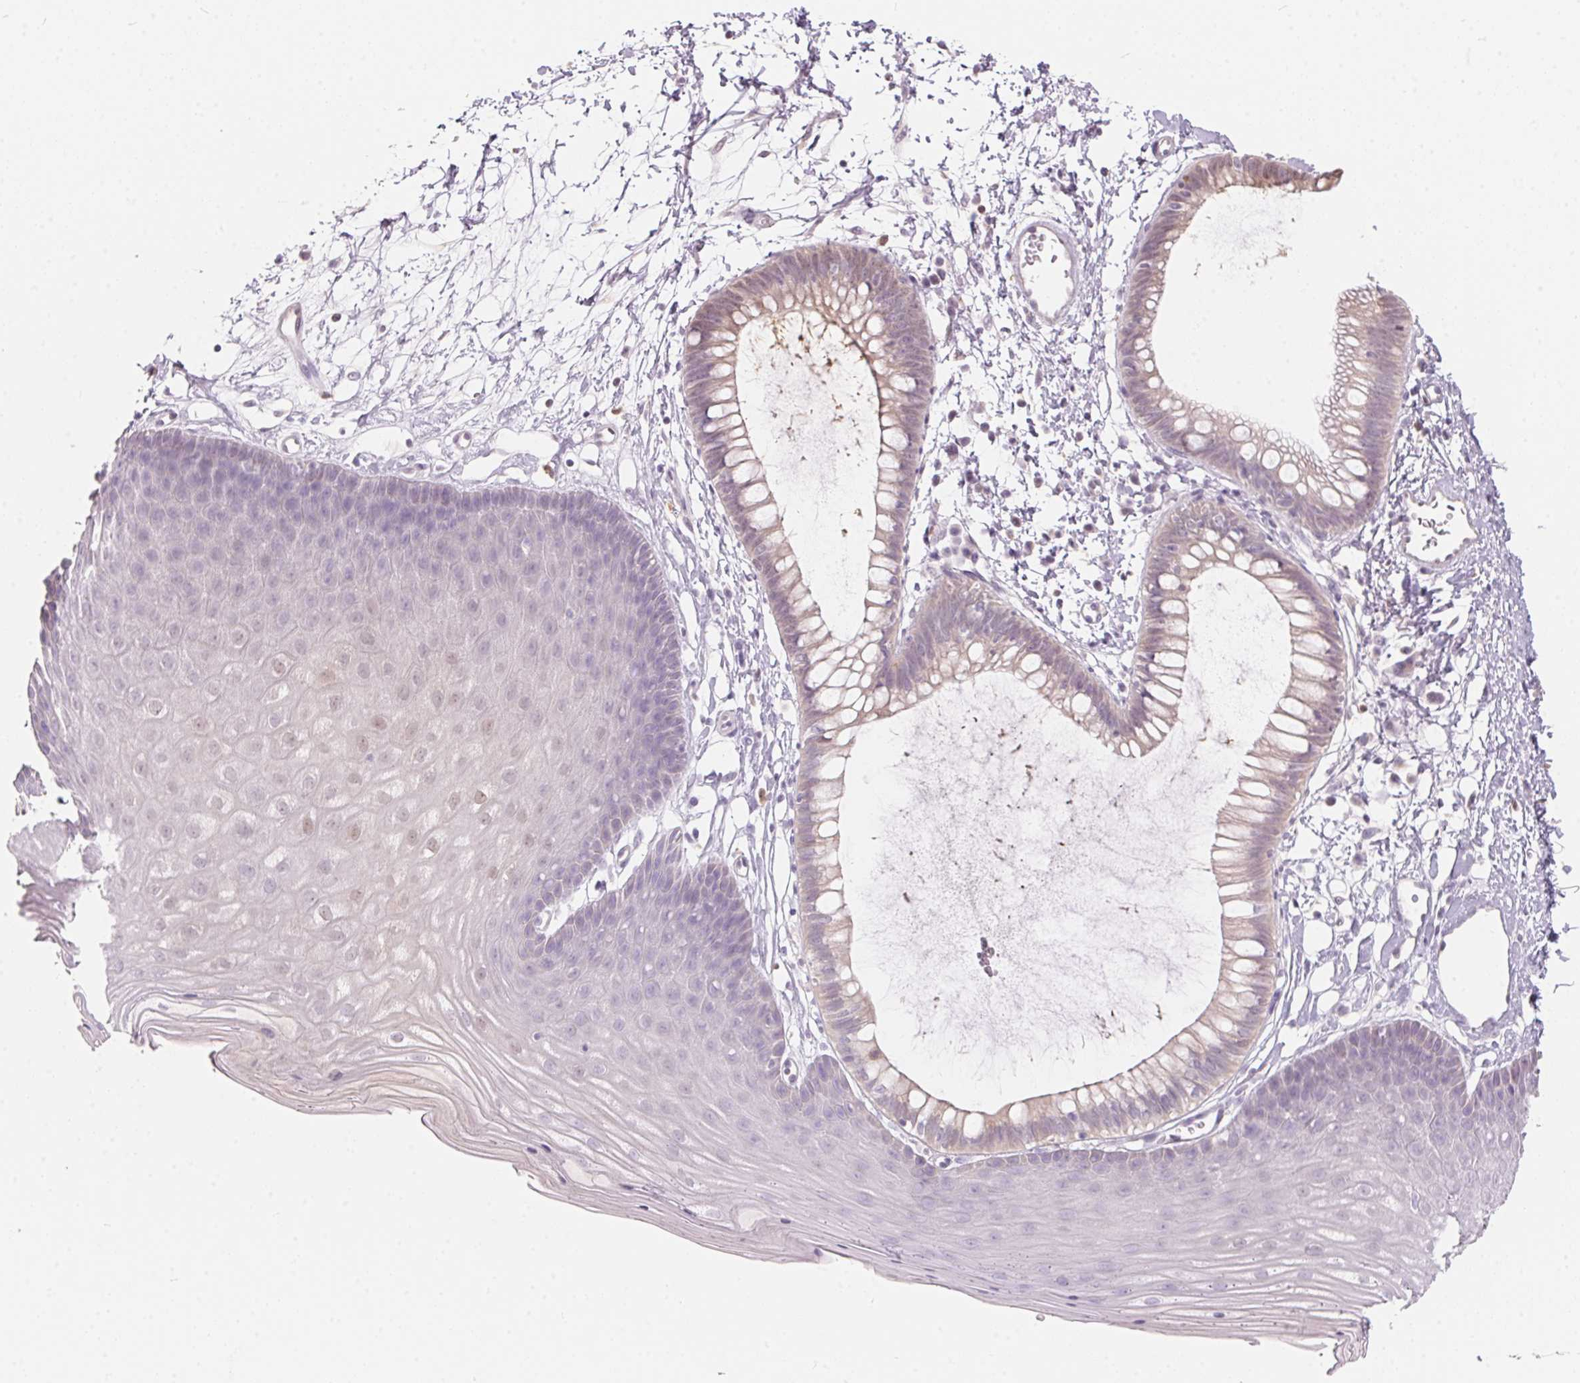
{"staining": {"intensity": "negative", "quantity": "none", "location": "none"}, "tissue": "skin", "cell_type": "Epidermal cells", "image_type": "normal", "snomed": [{"axis": "morphology", "description": "Normal tissue, NOS"}, {"axis": "topography", "description": "Anal"}], "caption": "The histopathology image reveals no staining of epidermal cells in benign skin. The staining was performed using DAB (3,3'-diaminobenzidine) to visualize the protein expression in brown, while the nuclei were stained in blue with hematoxylin (Magnification: 20x).", "gene": "SERPINB1", "patient": {"sex": "male", "age": 53}}